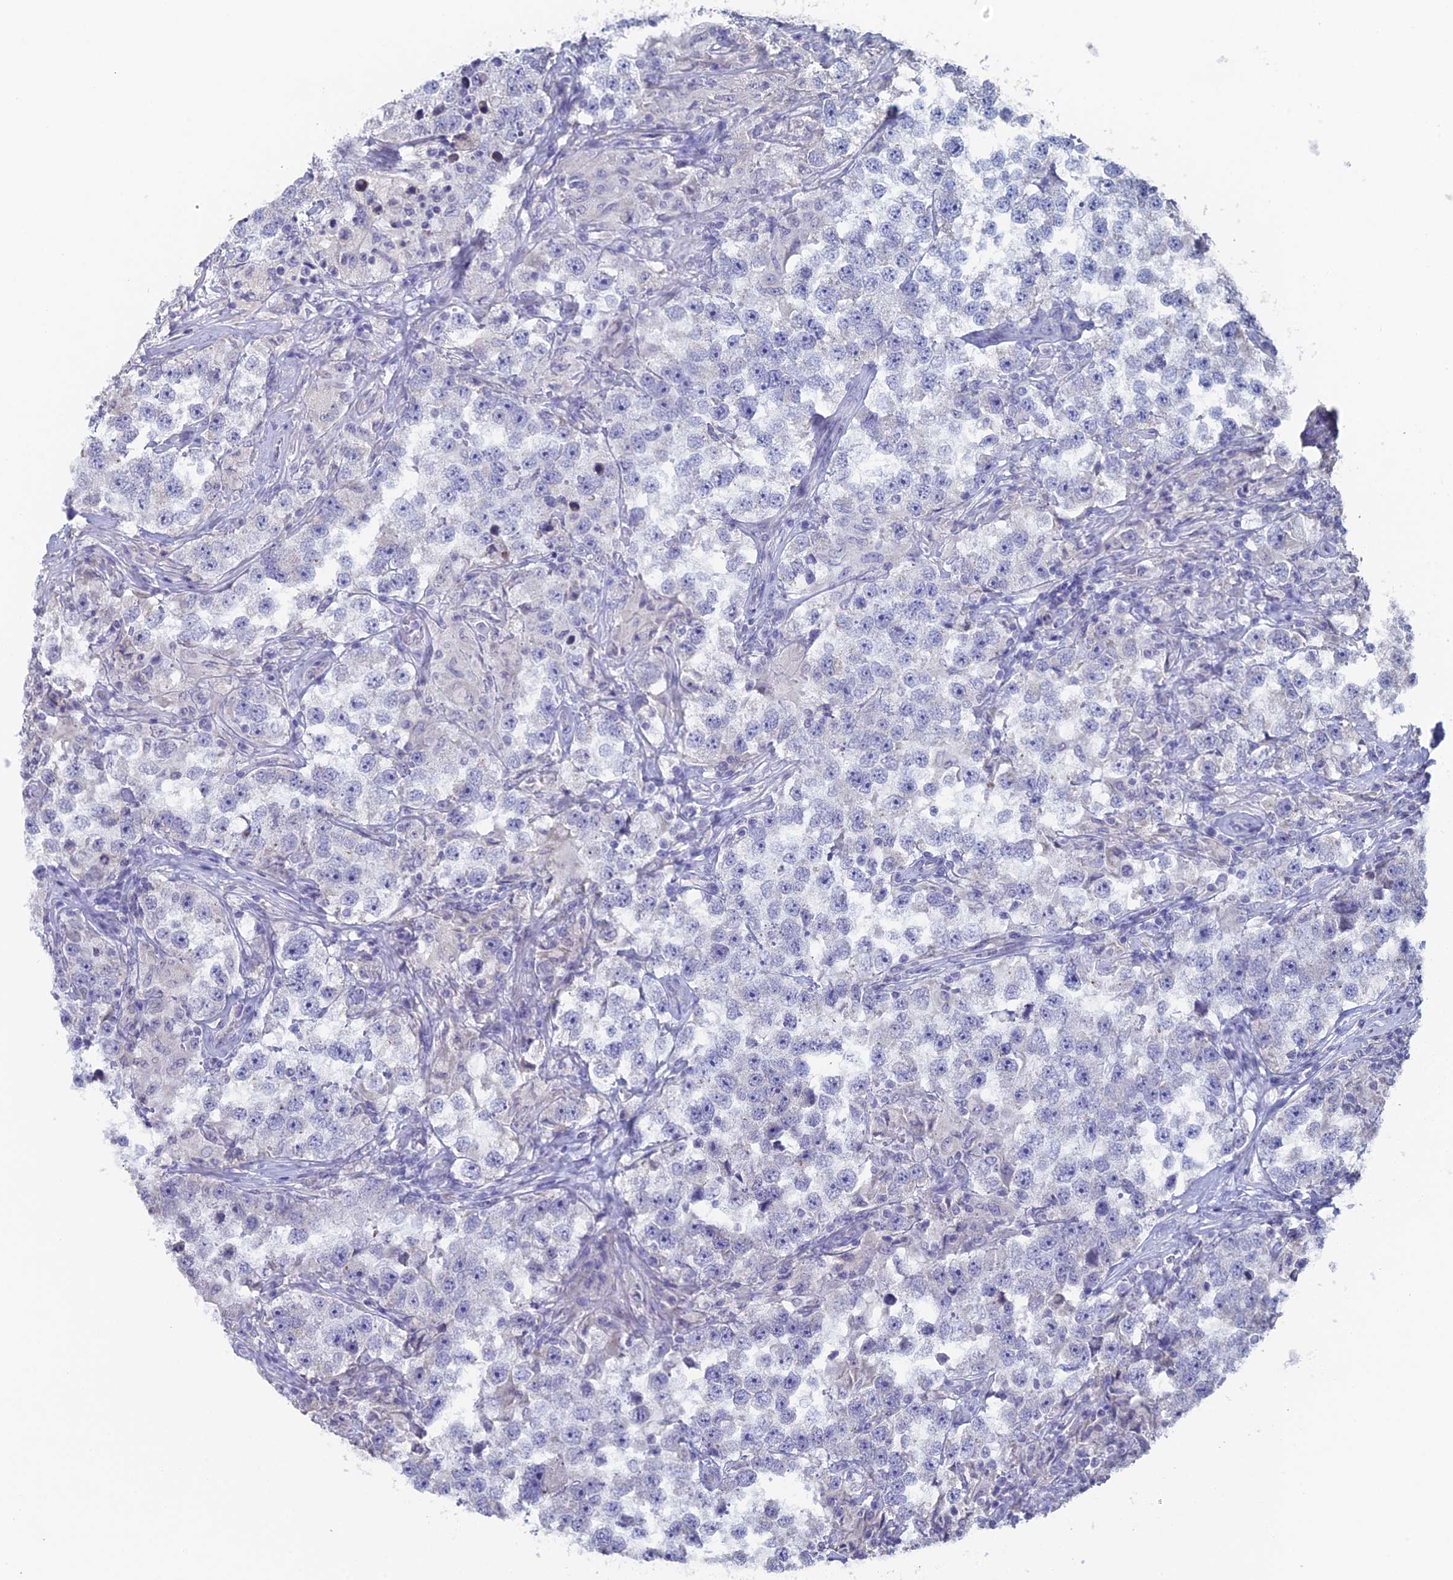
{"staining": {"intensity": "negative", "quantity": "none", "location": "none"}, "tissue": "testis cancer", "cell_type": "Tumor cells", "image_type": "cancer", "snomed": [{"axis": "morphology", "description": "Seminoma, NOS"}, {"axis": "topography", "description": "Testis"}], "caption": "DAB immunohistochemical staining of testis cancer displays no significant positivity in tumor cells. The staining was performed using DAB to visualize the protein expression in brown, while the nuclei were stained in blue with hematoxylin (Magnification: 20x).", "gene": "PRR22", "patient": {"sex": "male", "age": 46}}